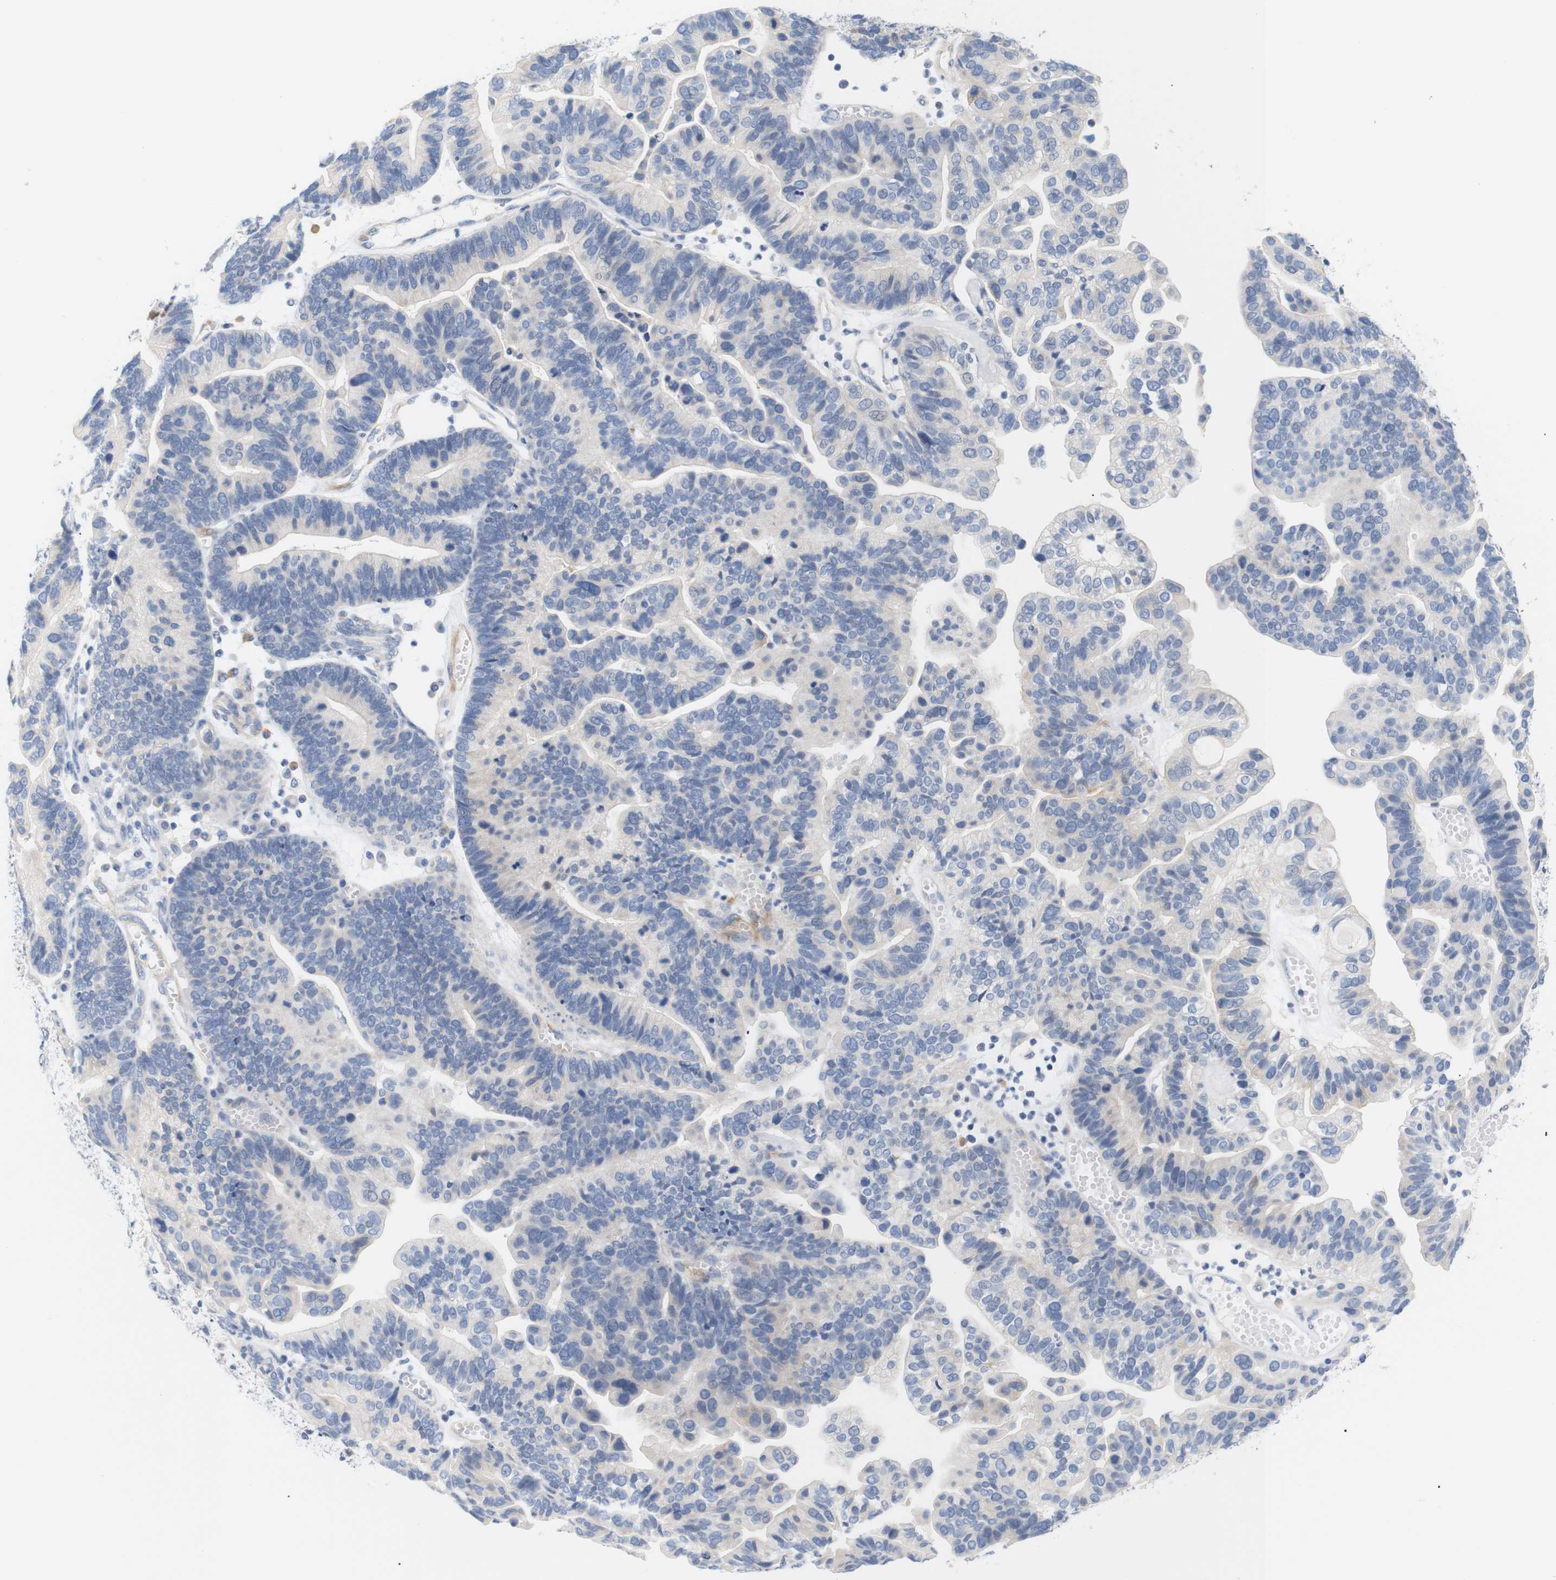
{"staining": {"intensity": "negative", "quantity": "none", "location": "none"}, "tissue": "ovarian cancer", "cell_type": "Tumor cells", "image_type": "cancer", "snomed": [{"axis": "morphology", "description": "Cystadenocarcinoma, serous, NOS"}, {"axis": "topography", "description": "Ovary"}], "caption": "Immunohistochemistry (IHC) micrograph of ovarian cancer (serous cystadenocarcinoma) stained for a protein (brown), which exhibits no staining in tumor cells. Nuclei are stained in blue.", "gene": "STMN3", "patient": {"sex": "female", "age": 56}}